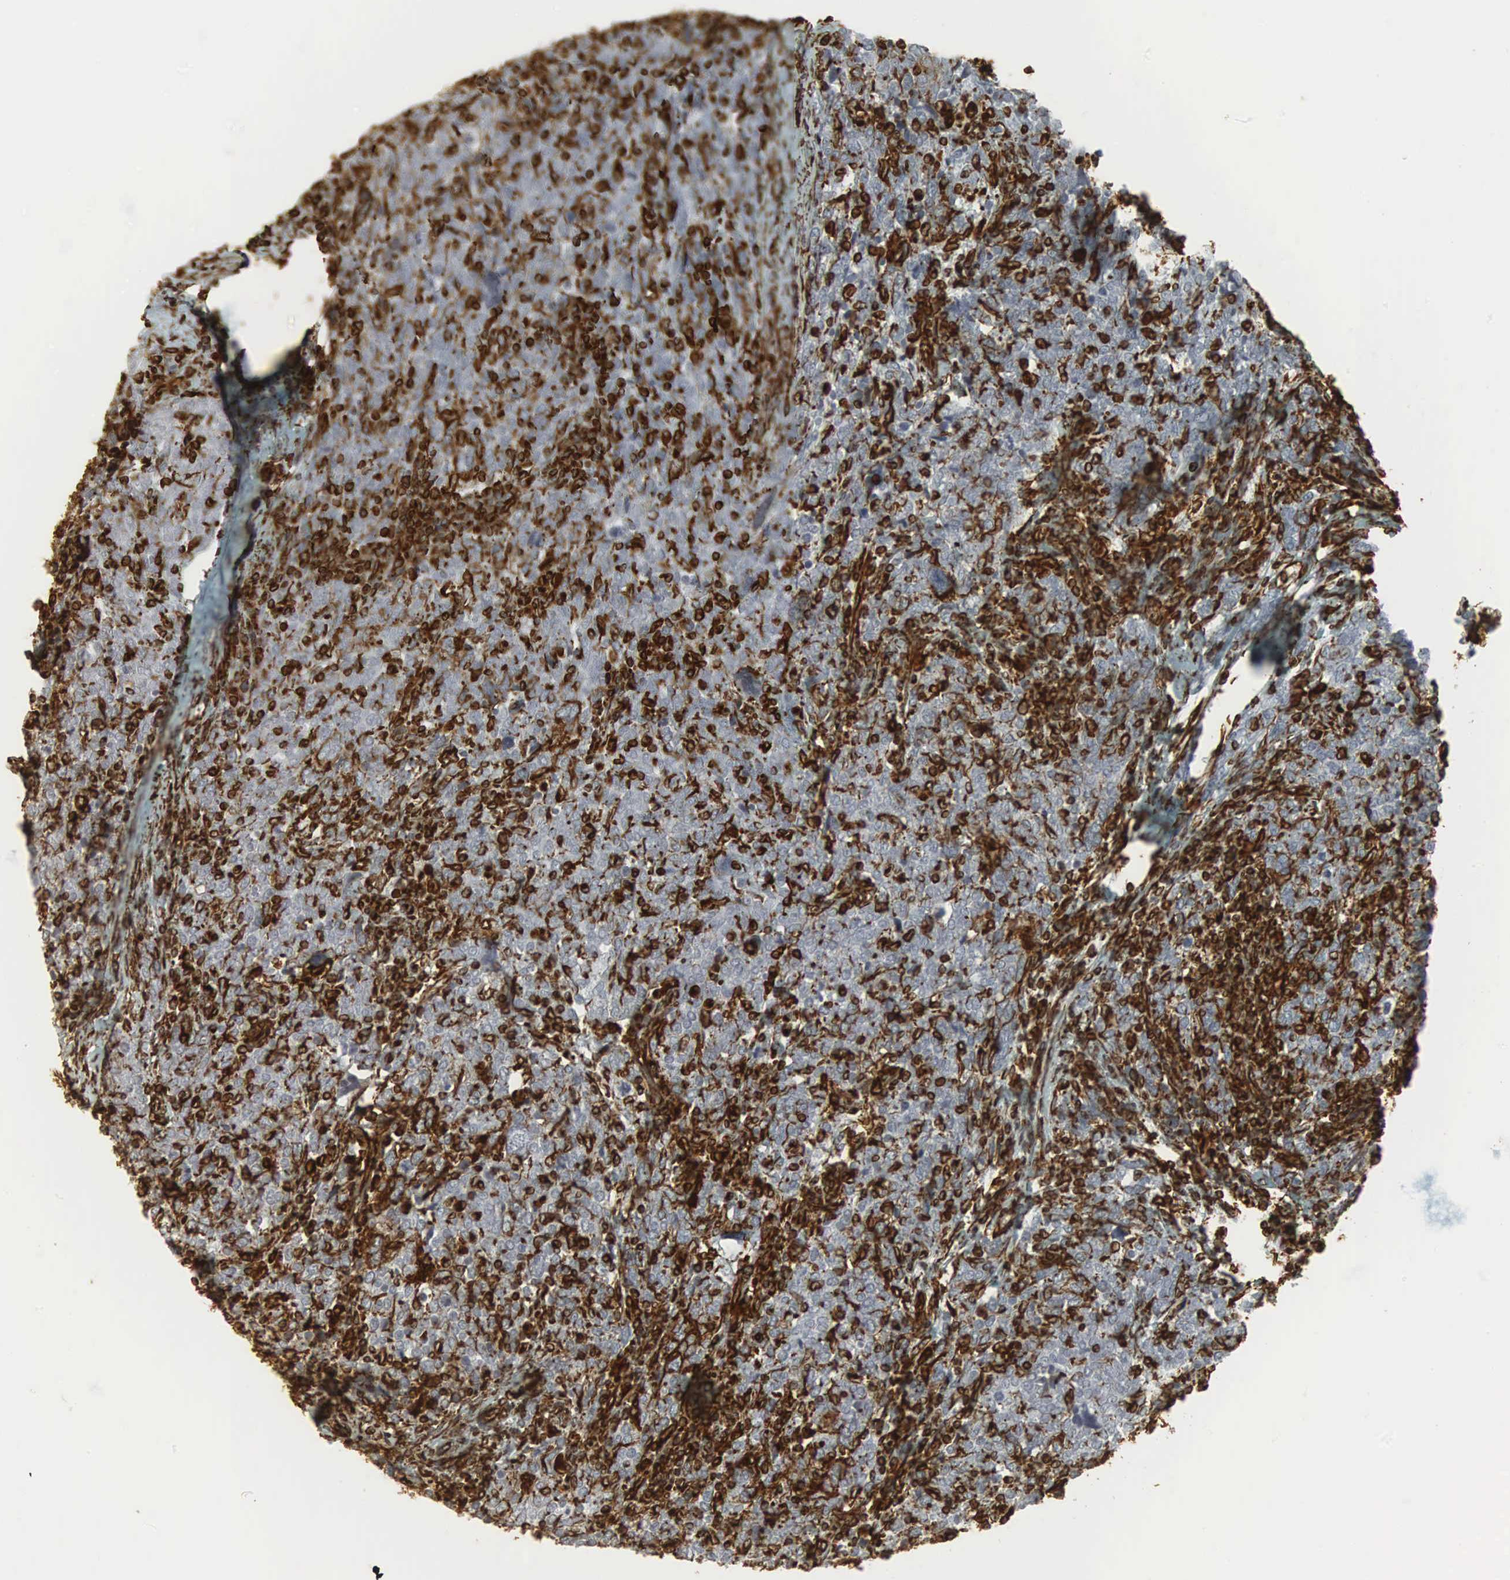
{"staining": {"intensity": "moderate", "quantity": "25%-75%", "location": "cytoplasmic/membranous,nuclear"}, "tissue": "cervical cancer", "cell_type": "Tumor cells", "image_type": "cancer", "snomed": [{"axis": "morphology", "description": "Squamous cell carcinoma, NOS"}, {"axis": "topography", "description": "Cervix"}], "caption": "IHC micrograph of squamous cell carcinoma (cervical) stained for a protein (brown), which shows medium levels of moderate cytoplasmic/membranous and nuclear staining in approximately 25%-75% of tumor cells.", "gene": "VIM", "patient": {"sex": "female", "age": 41}}